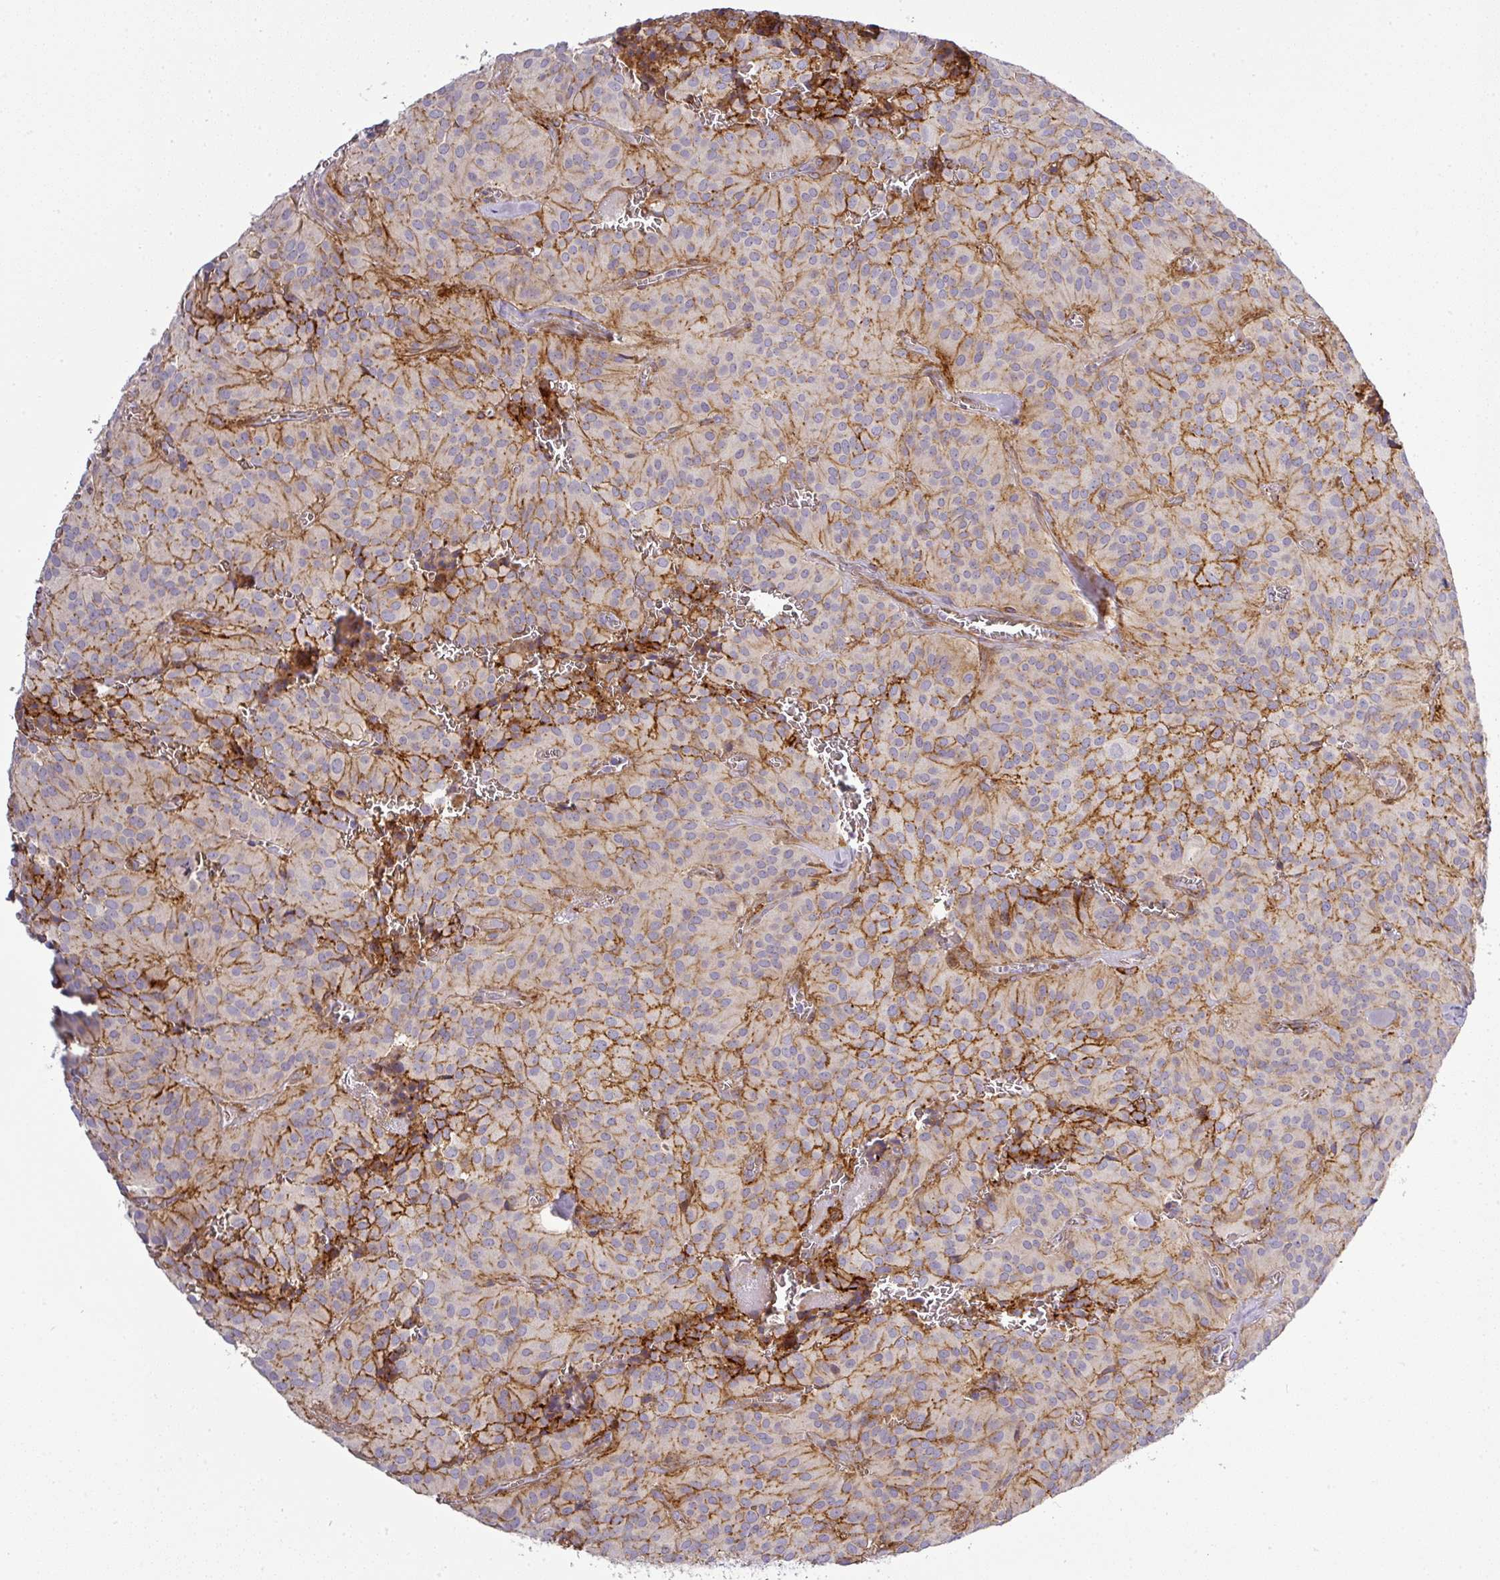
{"staining": {"intensity": "negative", "quantity": "none", "location": "none"}, "tissue": "glioma", "cell_type": "Tumor cells", "image_type": "cancer", "snomed": [{"axis": "morphology", "description": "Glioma, malignant, Low grade"}, {"axis": "topography", "description": "Brain"}], "caption": "Immunohistochemical staining of glioma exhibits no significant expression in tumor cells.", "gene": "ATP6V1F", "patient": {"sex": "male", "age": 42}}